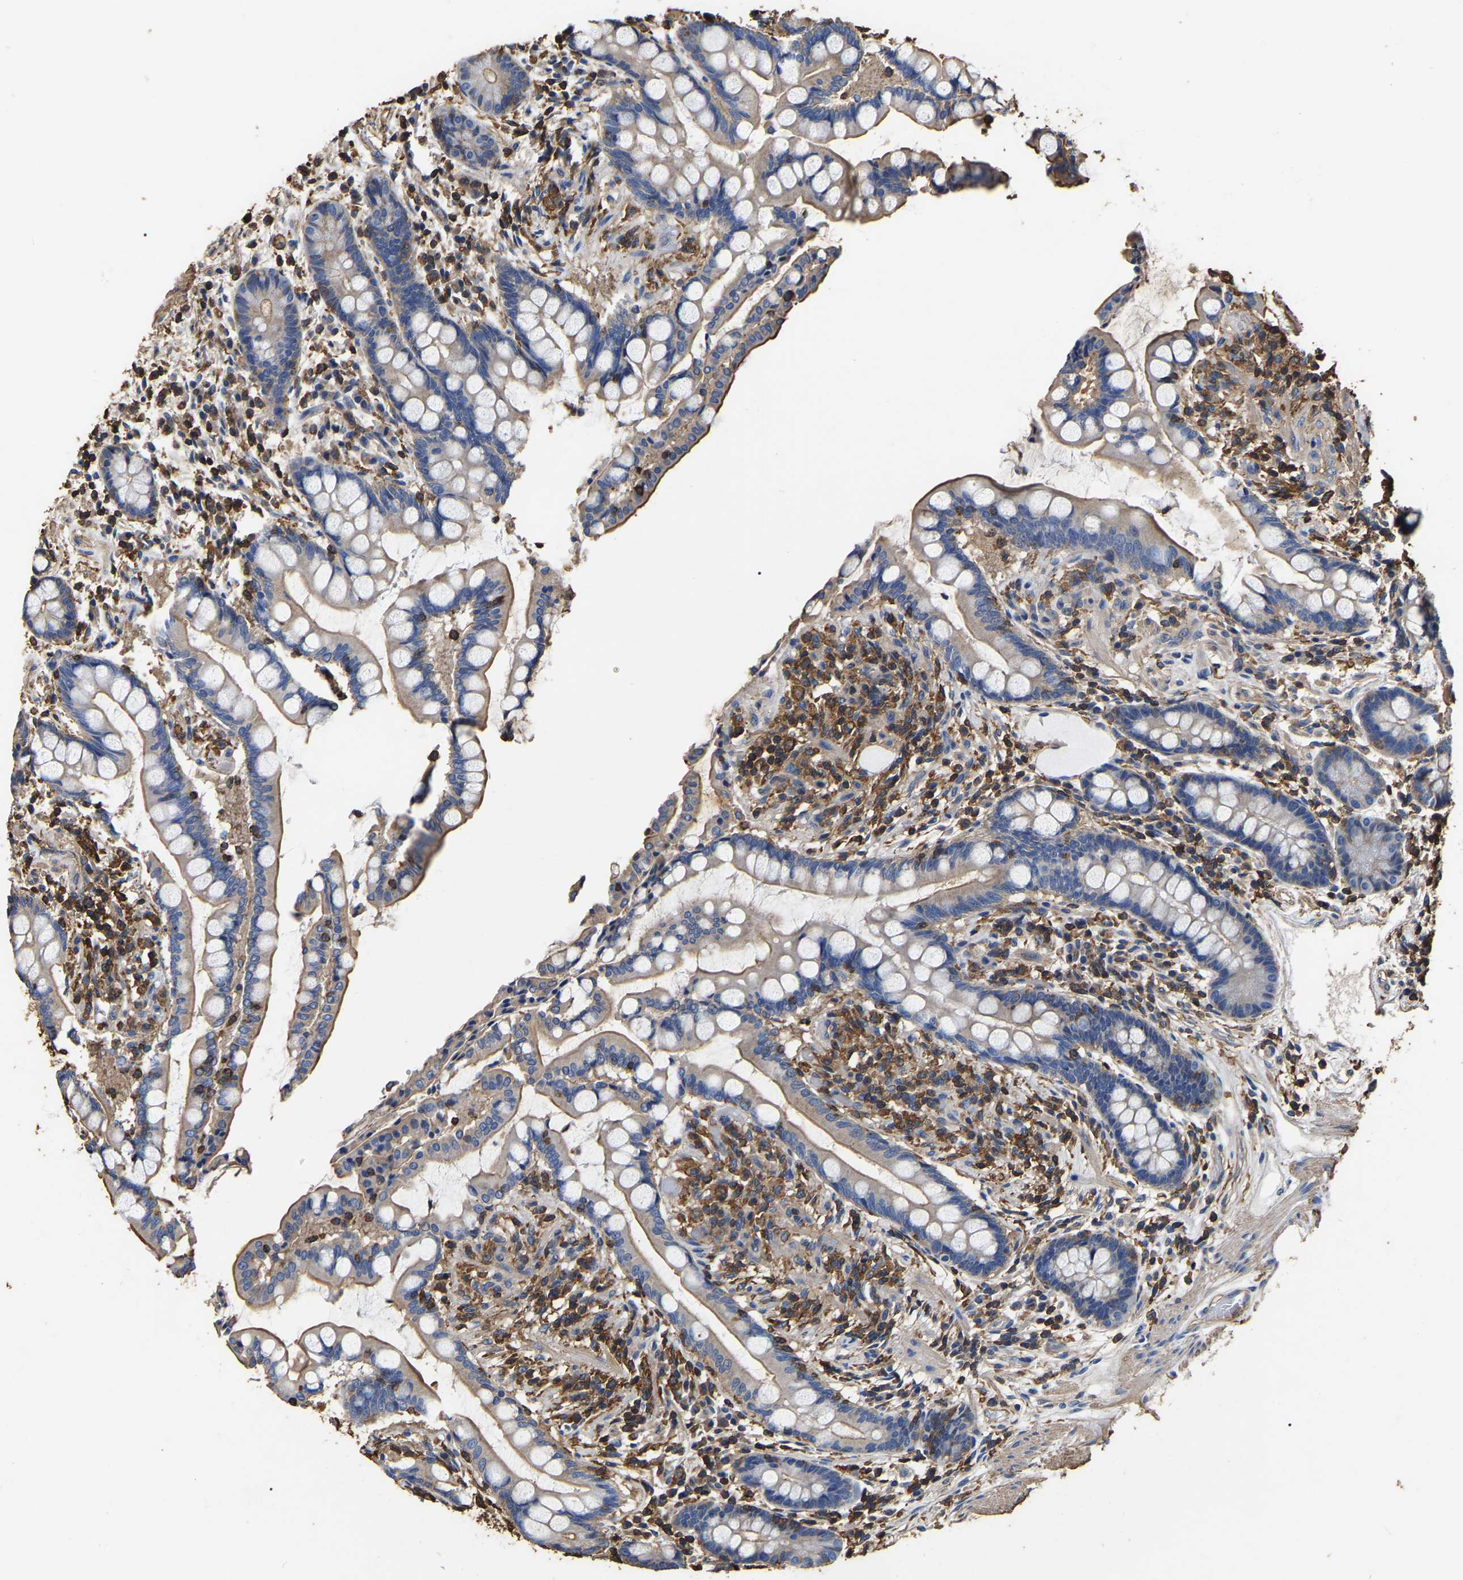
{"staining": {"intensity": "moderate", "quantity": ">75%", "location": "cytoplasmic/membranous"}, "tissue": "colon", "cell_type": "Endothelial cells", "image_type": "normal", "snomed": [{"axis": "morphology", "description": "Normal tissue, NOS"}, {"axis": "topography", "description": "Colon"}], "caption": "DAB immunohistochemical staining of benign colon demonstrates moderate cytoplasmic/membranous protein expression in about >75% of endothelial cells.", "gene": "ARMT1", "patient": {"sex": "male", "age": 73}}